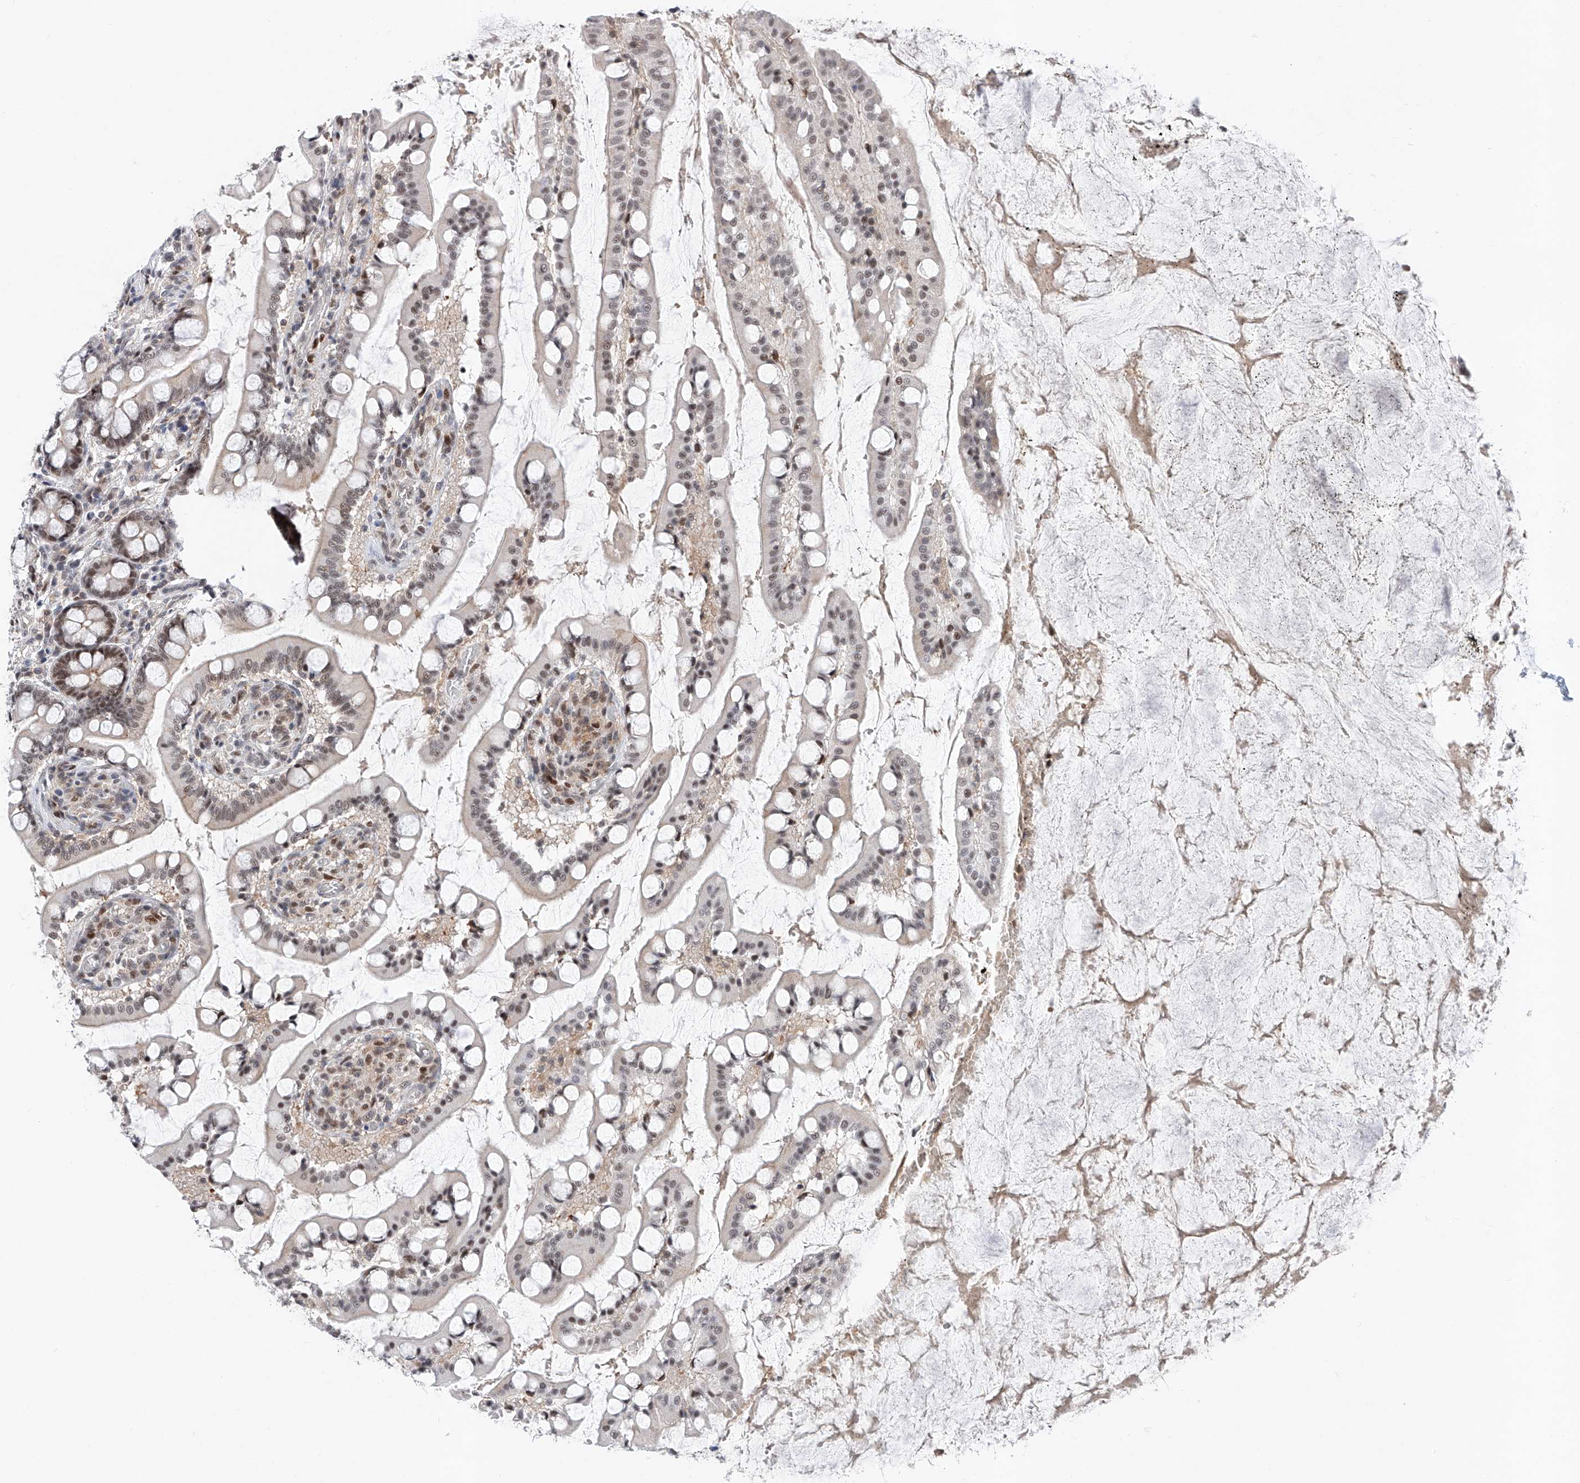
{"staining": {"intensity": "moderate", "quantity": "25%-75%", "location": "cytoplasmic/membranous,nuclear"}, "tissue": "small intestine", "cell_type": "Glandular cells", "image_type": "normal", "snomed": [{"axis": "morphology", "description": "Normal tissue, NOS"}, {"axis": "topography", "description": "Small intestine"}], "caption": "About 25%-75% of glandular cells in normal human small intestine show moderate cytoplasmic/membranous,nuclear protein positivity as visualized by brown immunohistochemical staining.", "gene": "SNRNP200", "patient": {"sex": "male", "age": 52}}